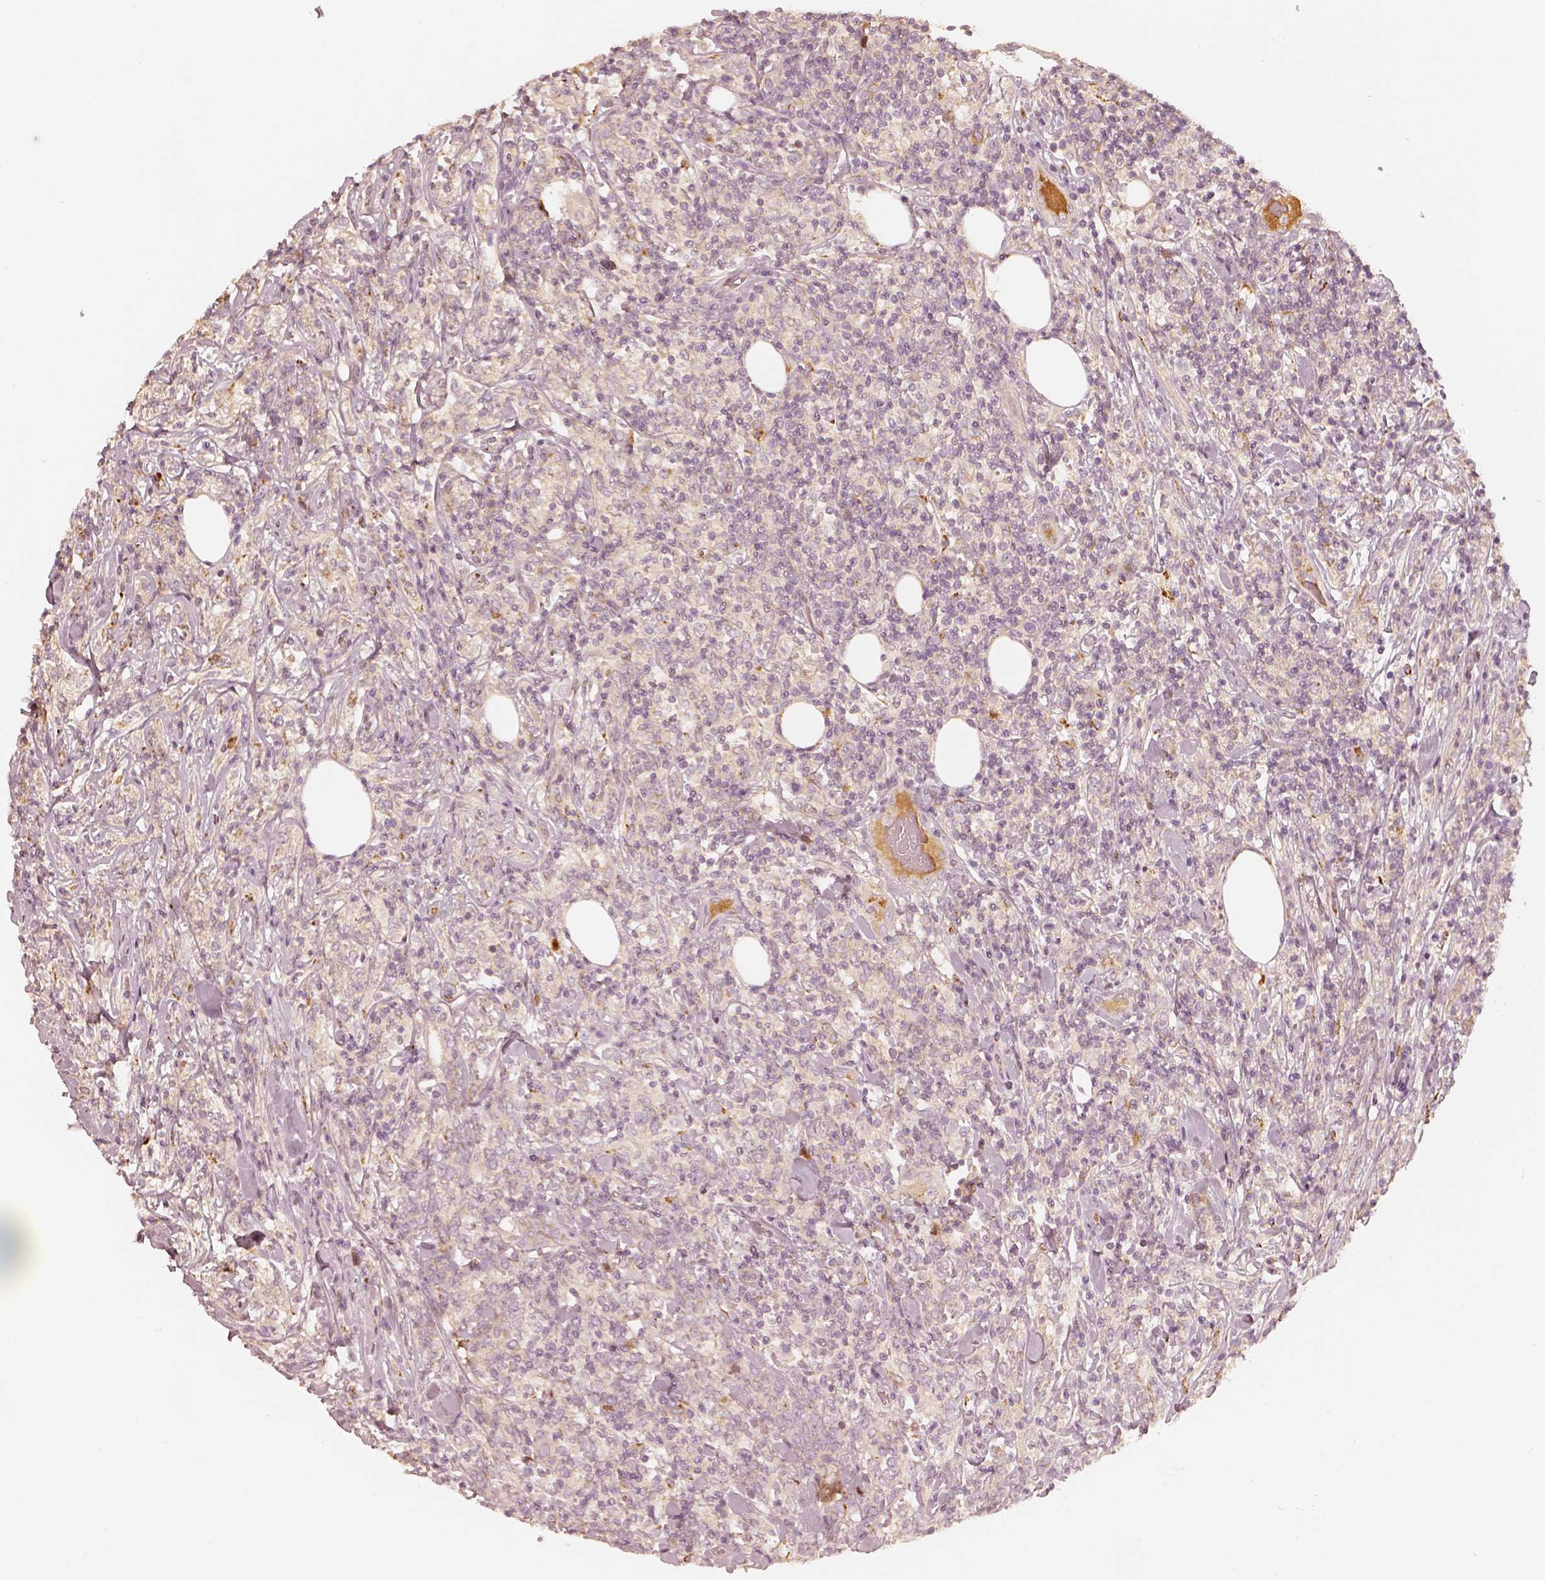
{"staining": {"intensity": "negative", "quantity": "none", "location": "none"}, "tissue": "lymphoma", "cell_type": "Tumor cells", "image_type": "cancer", "snomed": [{"axis": "morphology", "description": "Malignant lymphoma, non-Hodgkin's type, High grade"}, {"axis": "topography", "description": "Lymph node"}], "caption": "High-grade malignant lymphoma, non-Hodgkin's type was stained to show a protein in brown. There is no significant staining in tumor cells.", "gene": "GORASP2", "patient": {"sex": "female", "age": 84}}